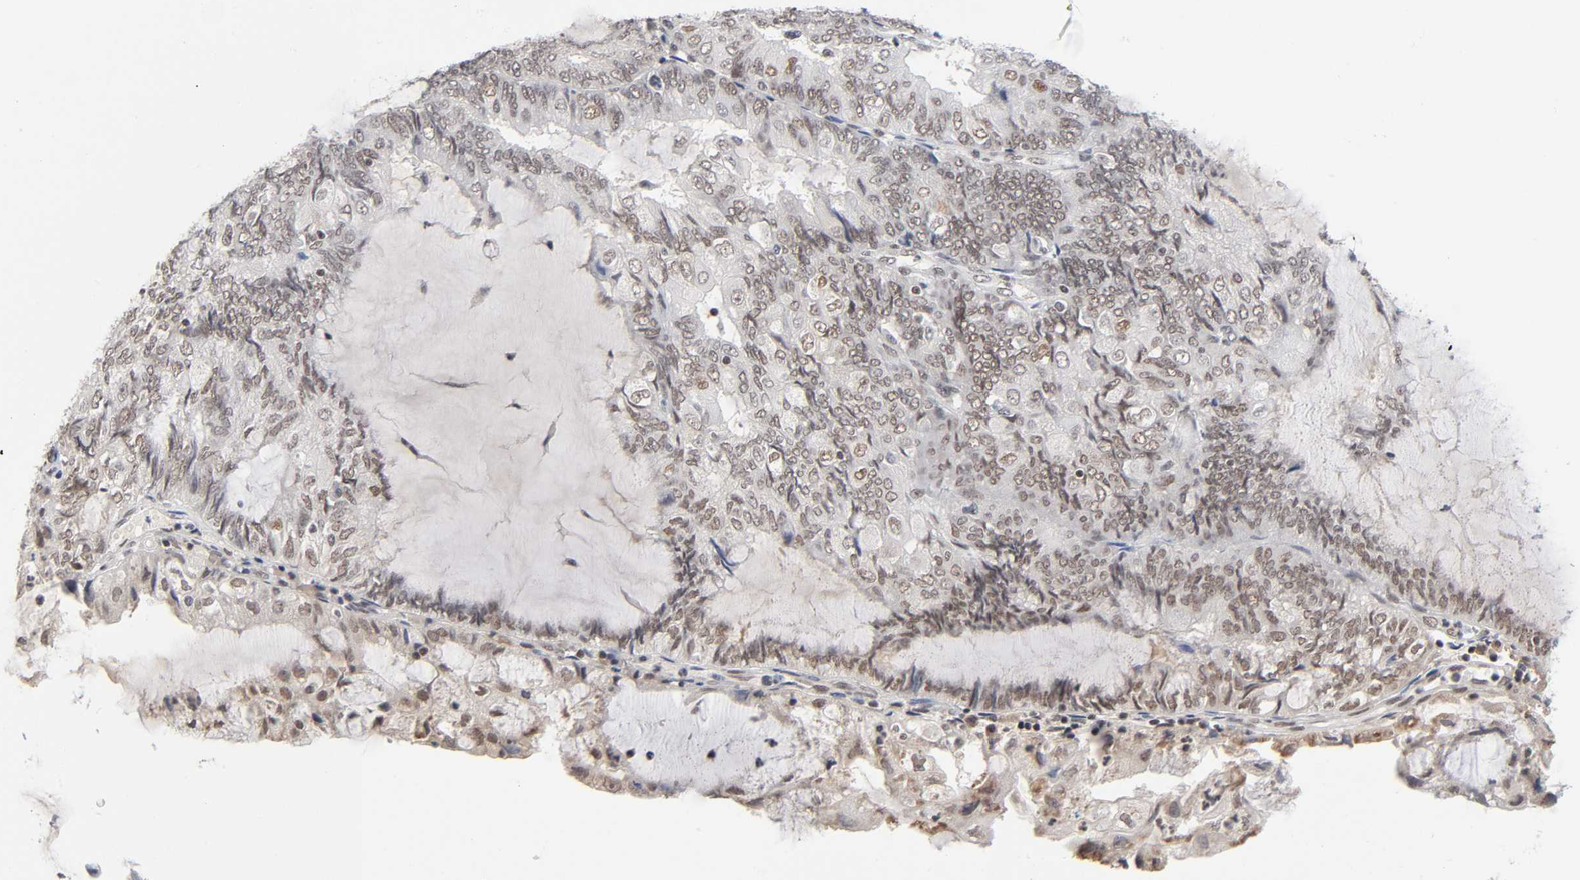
{"staining": {"intensity": "weak", "quantity": ">75%", "location": "cytoplasmic/membranous,nuclear"}, "tissue": "endometrial cancer", "cell_type": "Tumor cells", "image_type": "cancer", "snomed": [{"axis": "morphology", "description": "Adenocarcinoma, NOS"}, {"axis": "topography", "description": "Endometrium"}], "caption": "Weak cytoplasmic/membranous and nuclear staining is present in approximately >75% of tumor cells in endometrial adenocarcinoma. The staining was performed using DAB, with brown indicating positive protein expression. Nuclei are stained blue with hematoxylin.", "gene": "ZNF384", "patient": {"sex": "female", "age": 81}}